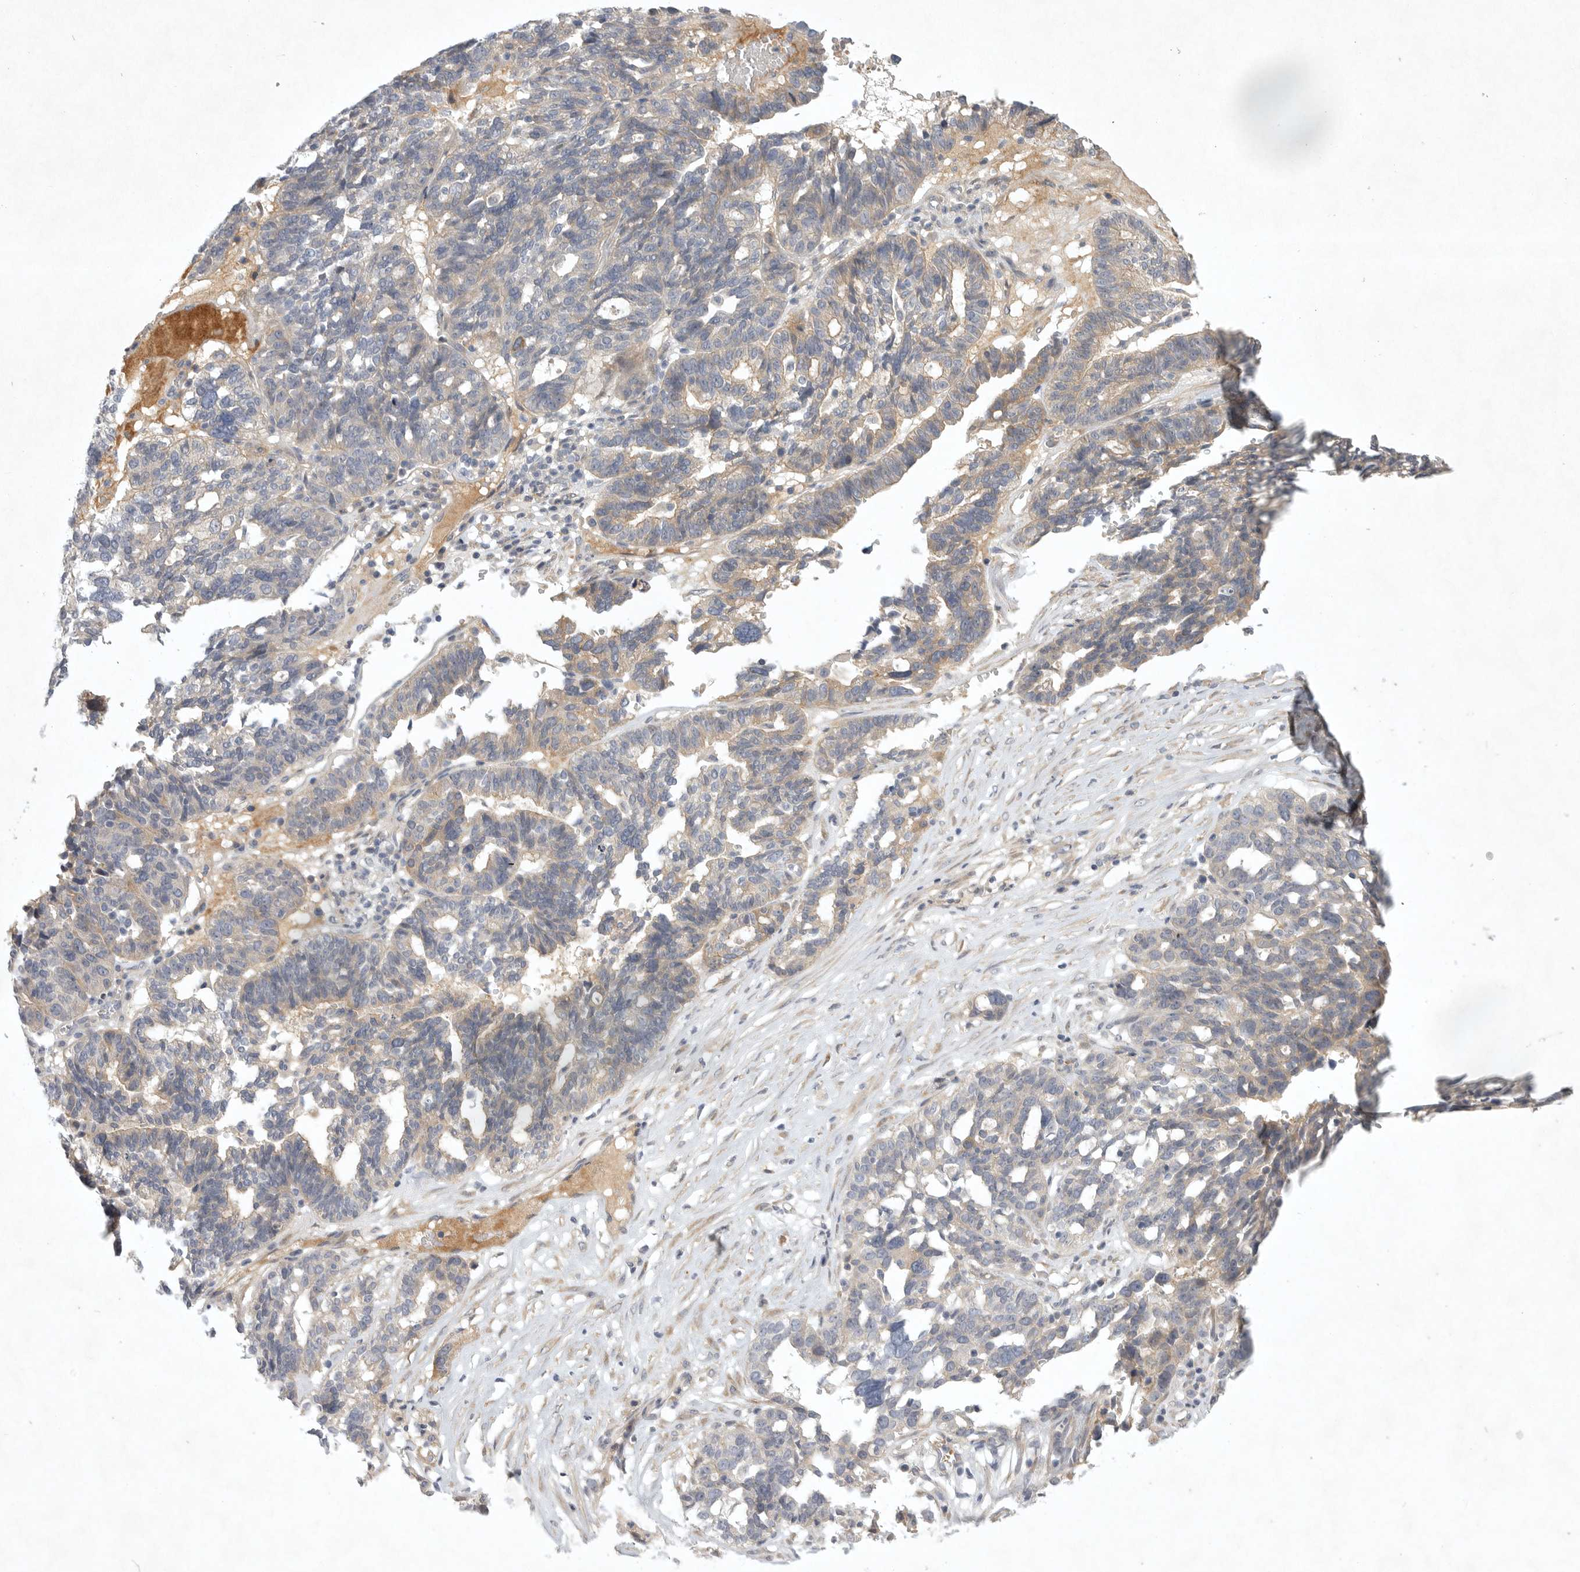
{"staining": {"intensity": "negative", "quantity": "none", "location": "none"}, "tissue": "ovarian cancer", "cell_type": "Tumor cells", "image_type": "cancer", "snomed": [{"axis": "morphology", "description": "Cystadenocarcinoma, serous, NOS"}, {"axis": "topography", "description": "Ovary"}], "caption": "High magnification brightfield microscopy of ovarian cancer (serous cystadenocarcinoma) stained with DAB (3,3'-diaminobenzidine) (brown) and counterstained with hematoxylin (blue): tumor cells show no significant positivity.", "gene": "BZW2", "patient": {"sex": "female", "age": 59}}